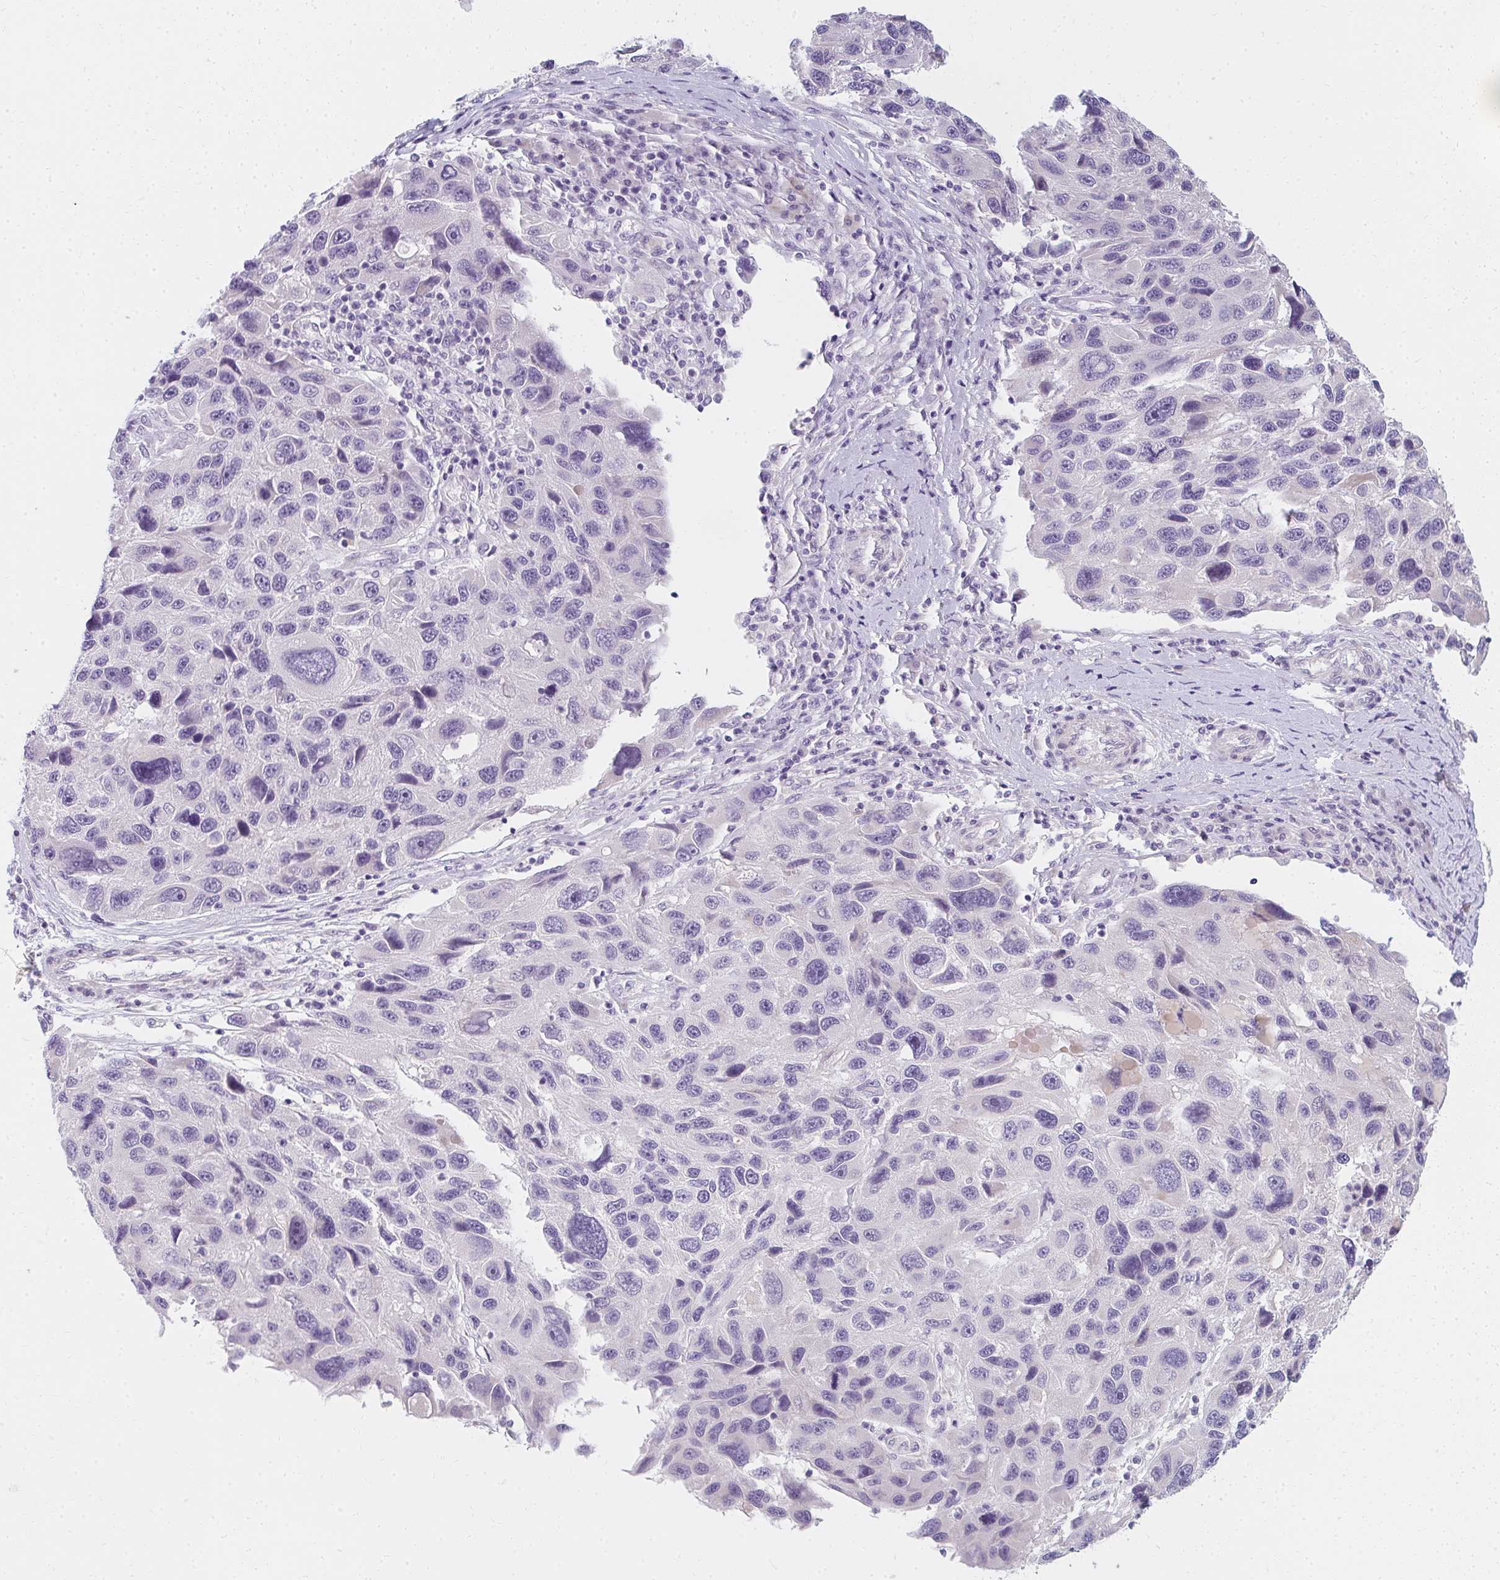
{"staining": {"intensity": "negative", "quantity": "none", "location": "none"}, "tissue": "melanoma", "cell_type": "Tumor cells", "image_type": "cancer", "snomed": [{"axis": "morphology", "description": "Malignant melanoma, NOS"}, {"axis": "topography", "description": "Skin"}], "caption": "DAB (3,3'-diaminobenzidine) immunohistochemical staining of human malignant melanoma exhibits no significant staining in tumor cells.", "gene": "PPP1R3G", "patient": {"sex": "male", "age": 53}}